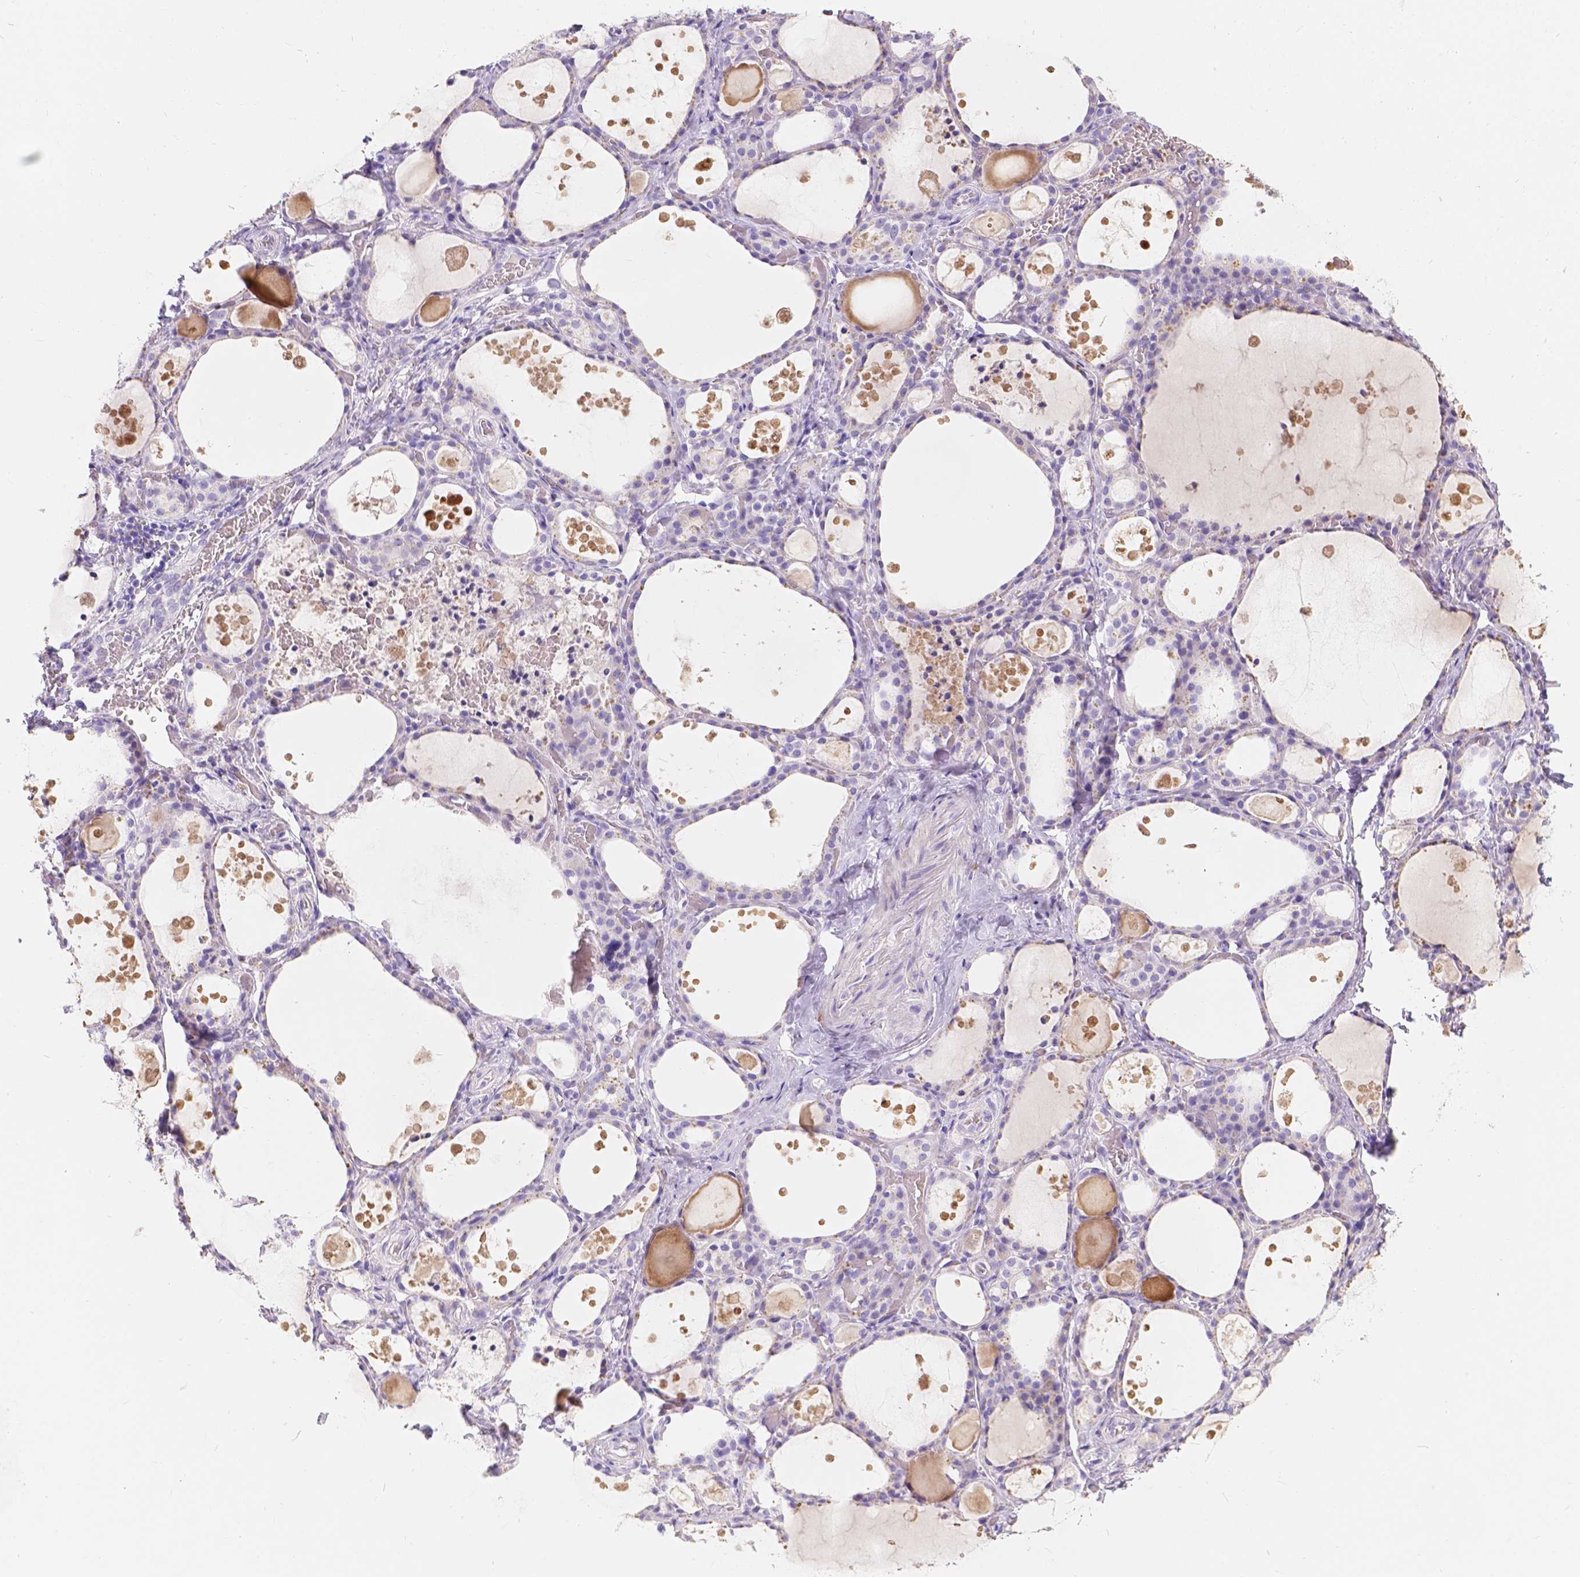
{"staining": {"intensity": "negative", "quantity": "none", "location": "none"}, "tissue": "thyroid gland", "cell_type": "Glandular cells", "image_type": "normal", "snomed": [{"axis": "morphology", "description": "Normal tissue, NOS"}, {"axis": "topography", "description": "Thyroid gland"}], "caption": "Immunohistochemical staining of benign thyroid gland displays no significant staining in glandular cells.", "gene": "GNRHR", "patient": {"sex": "male", "age": 68}}